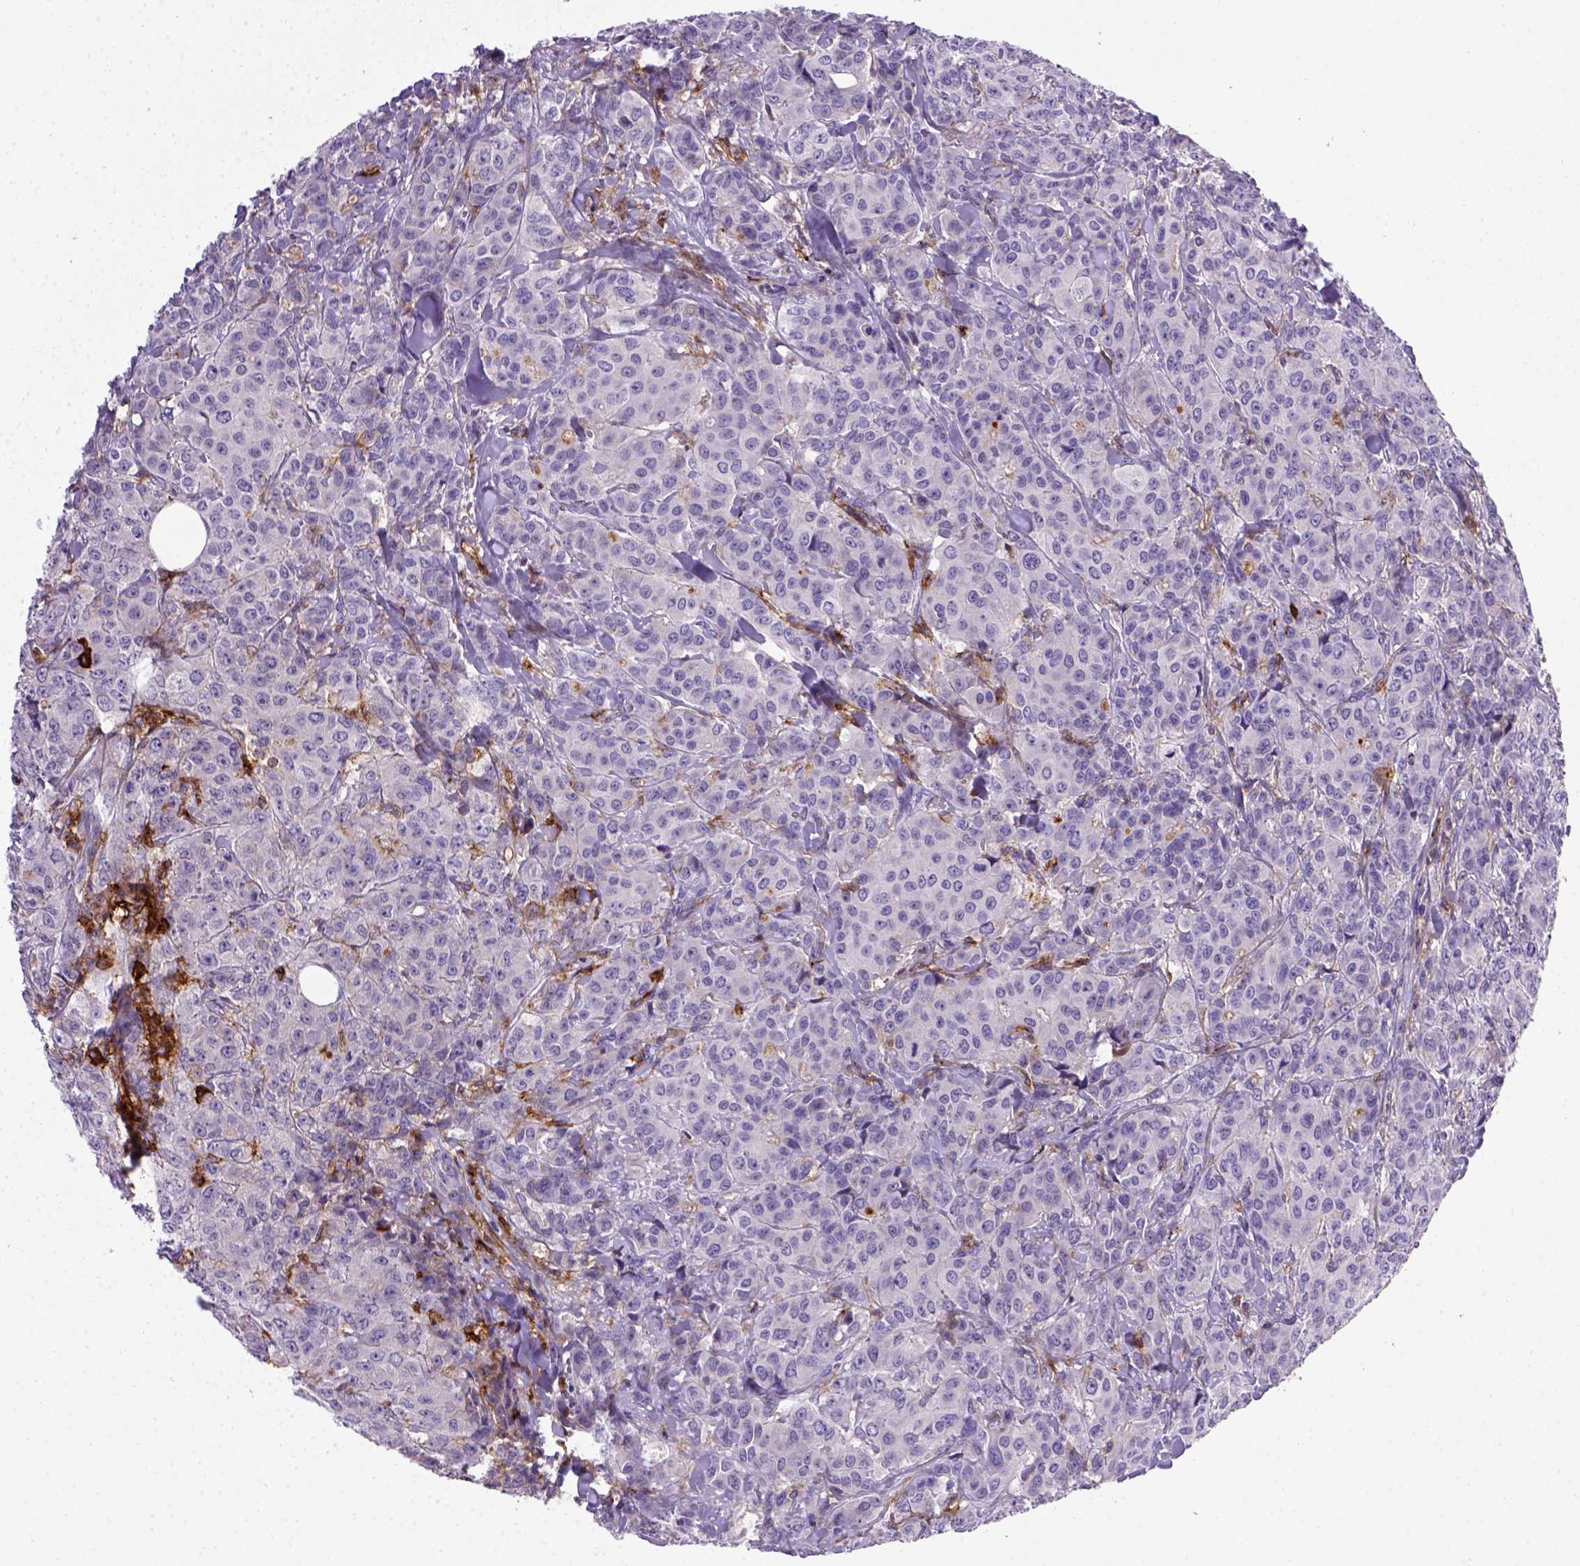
{"staining": {"intensity": "negative", "quantity": "none", "location": "none"}, "tissue": "breast cancer", "cell_type": "Tumor cells", "image_type": "cancer", "snomed": [{"axis": "morphology", "description": "Duct carcinoma"}, {"axis": "topography", "description": "Breast"}], "caption": "High power microscopy histopathology image of an immunohistochemistry image of breast cancer, revealing no significant positivity in tumor cells. (Brightfield microscopy of DAB immunohistochemistry at high magnification).", "gene": "CD14", "patient": {"sex": "female", "age": 43}}